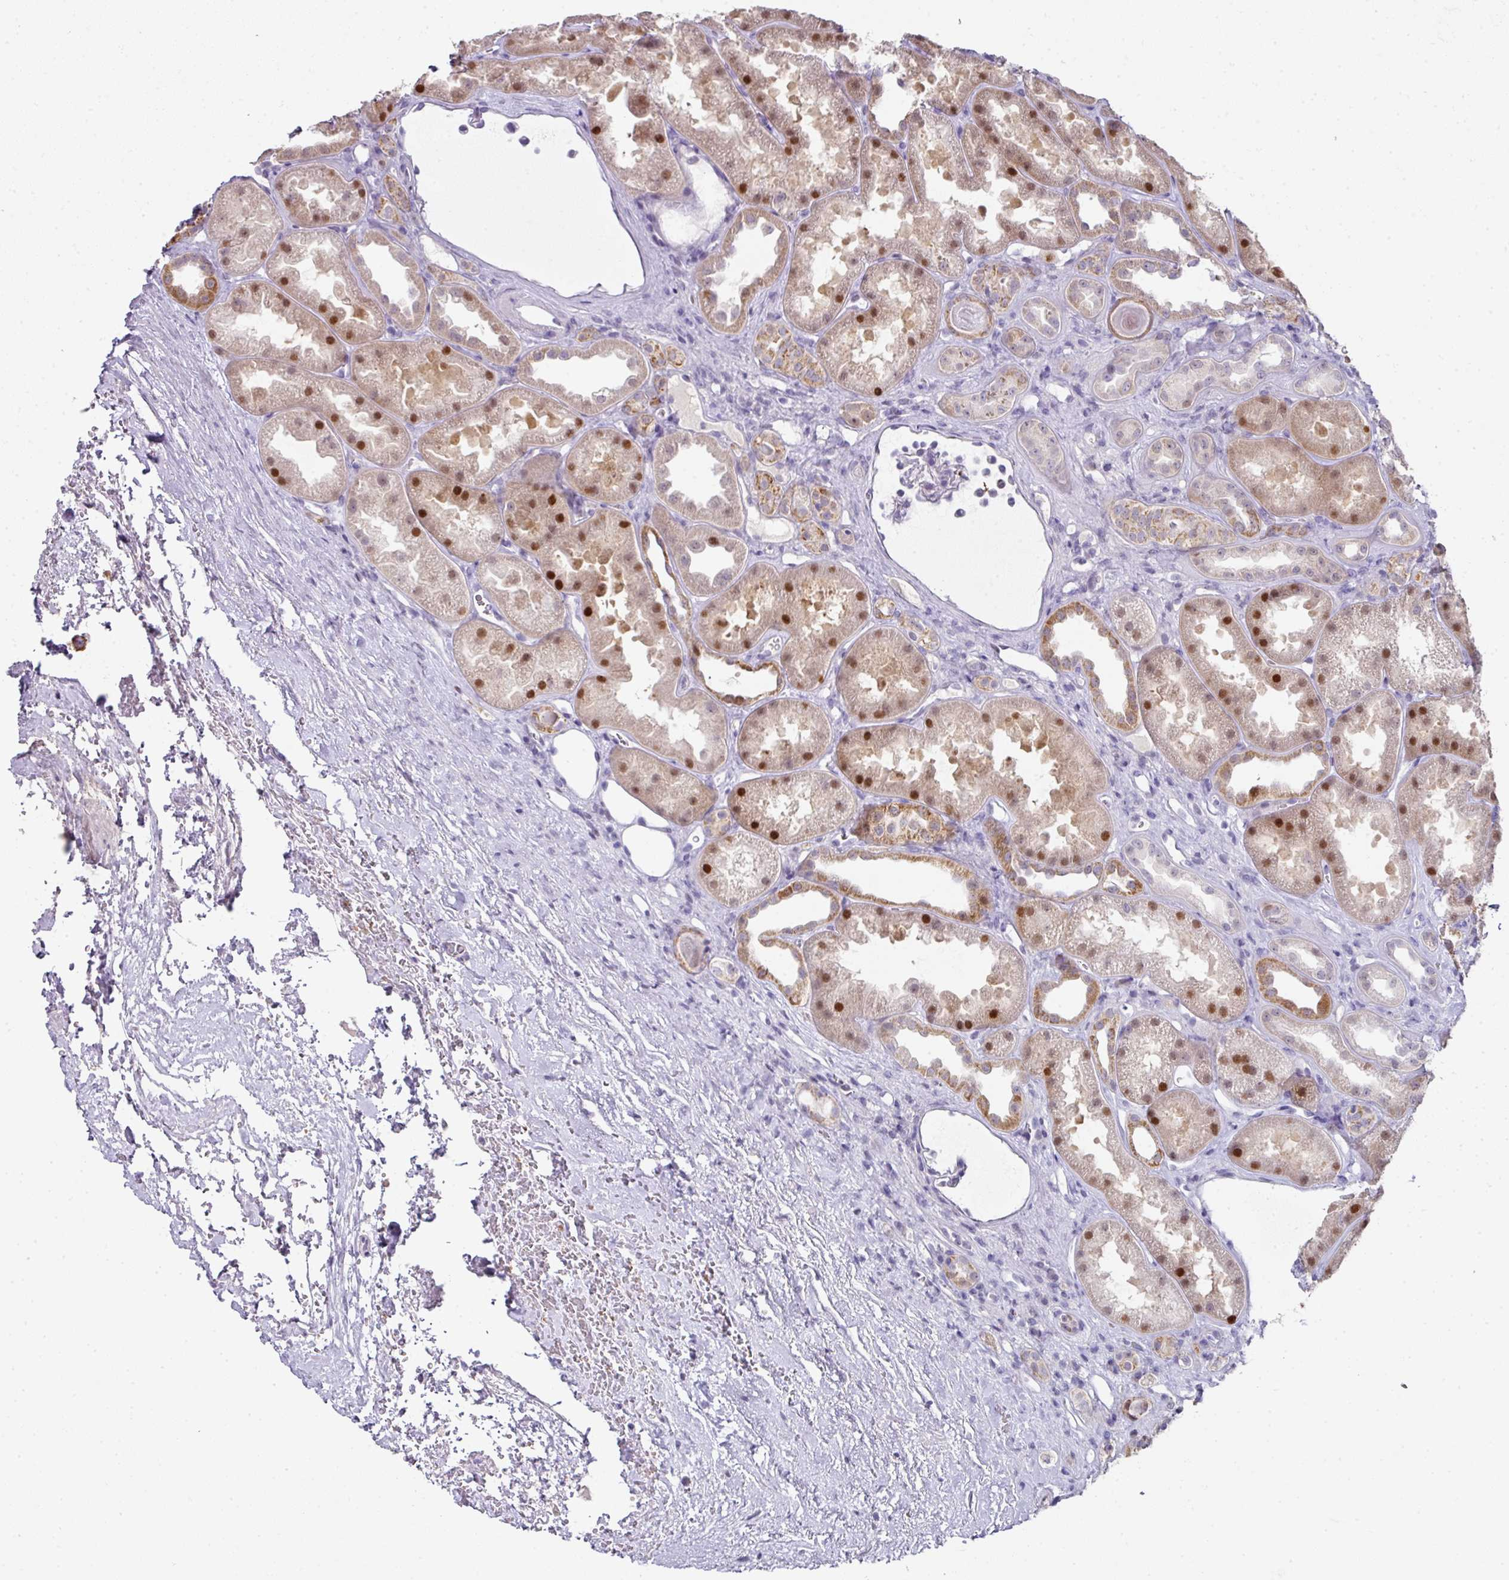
{"staining": {"intensity": "negative", "quantity": "none", "location": "none"}, "tissue": "kidney", "cell_type": "Cells in glomeruli", "image_type": "normal", "snomed": [{"axis": "morphology", "description": "Normal tissue, NOS"}, {"axis": "topography", "description": "Kidney"}], "caption": "Cells in glomeruli show no significant protein staining in unremarkable kidney.", "gene": "ANKRD18A", "patient": {"sex": "male", "age": 61}}